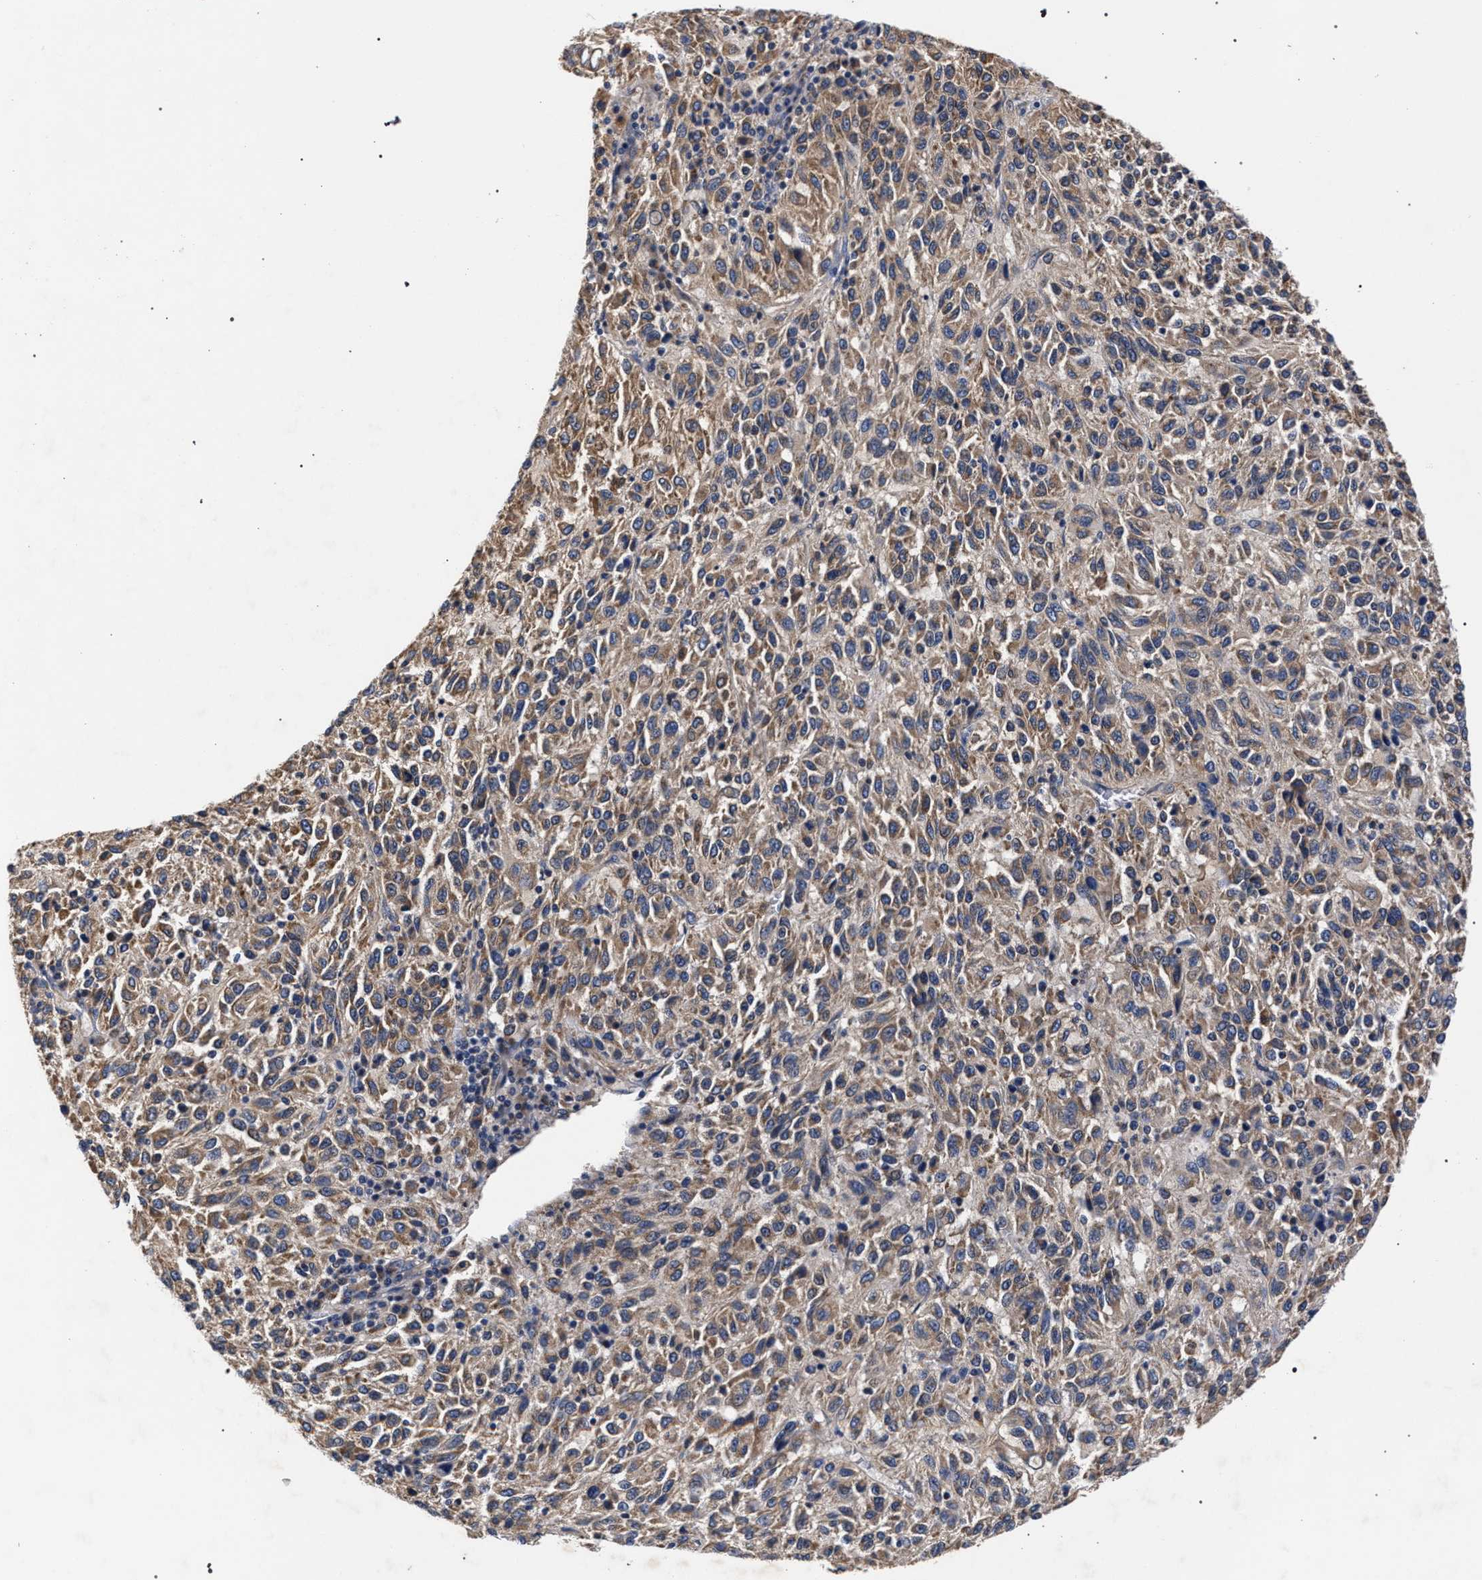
{"staining": {"intensity": "moderate", "quantity": ">75%", "location": "cytoplasmic/membranous"}, "tissue": "melanoma", "cell_type": "Tumor cells", "image_type": "cancer", "snomed": [{"axis": "morphology", "description": "Malignant melanoma, Metastatic site"}, {"axis": "topography", "description": "Lung"}], "caption": "Moderate cytoplasmic/membranous positivity for a protein is appreciated in approximately >75% of tumor cells of melanoma using immunohistochemistry.", "gene": "CFAP95", "patient": {"sex": "male", "age": 64}}